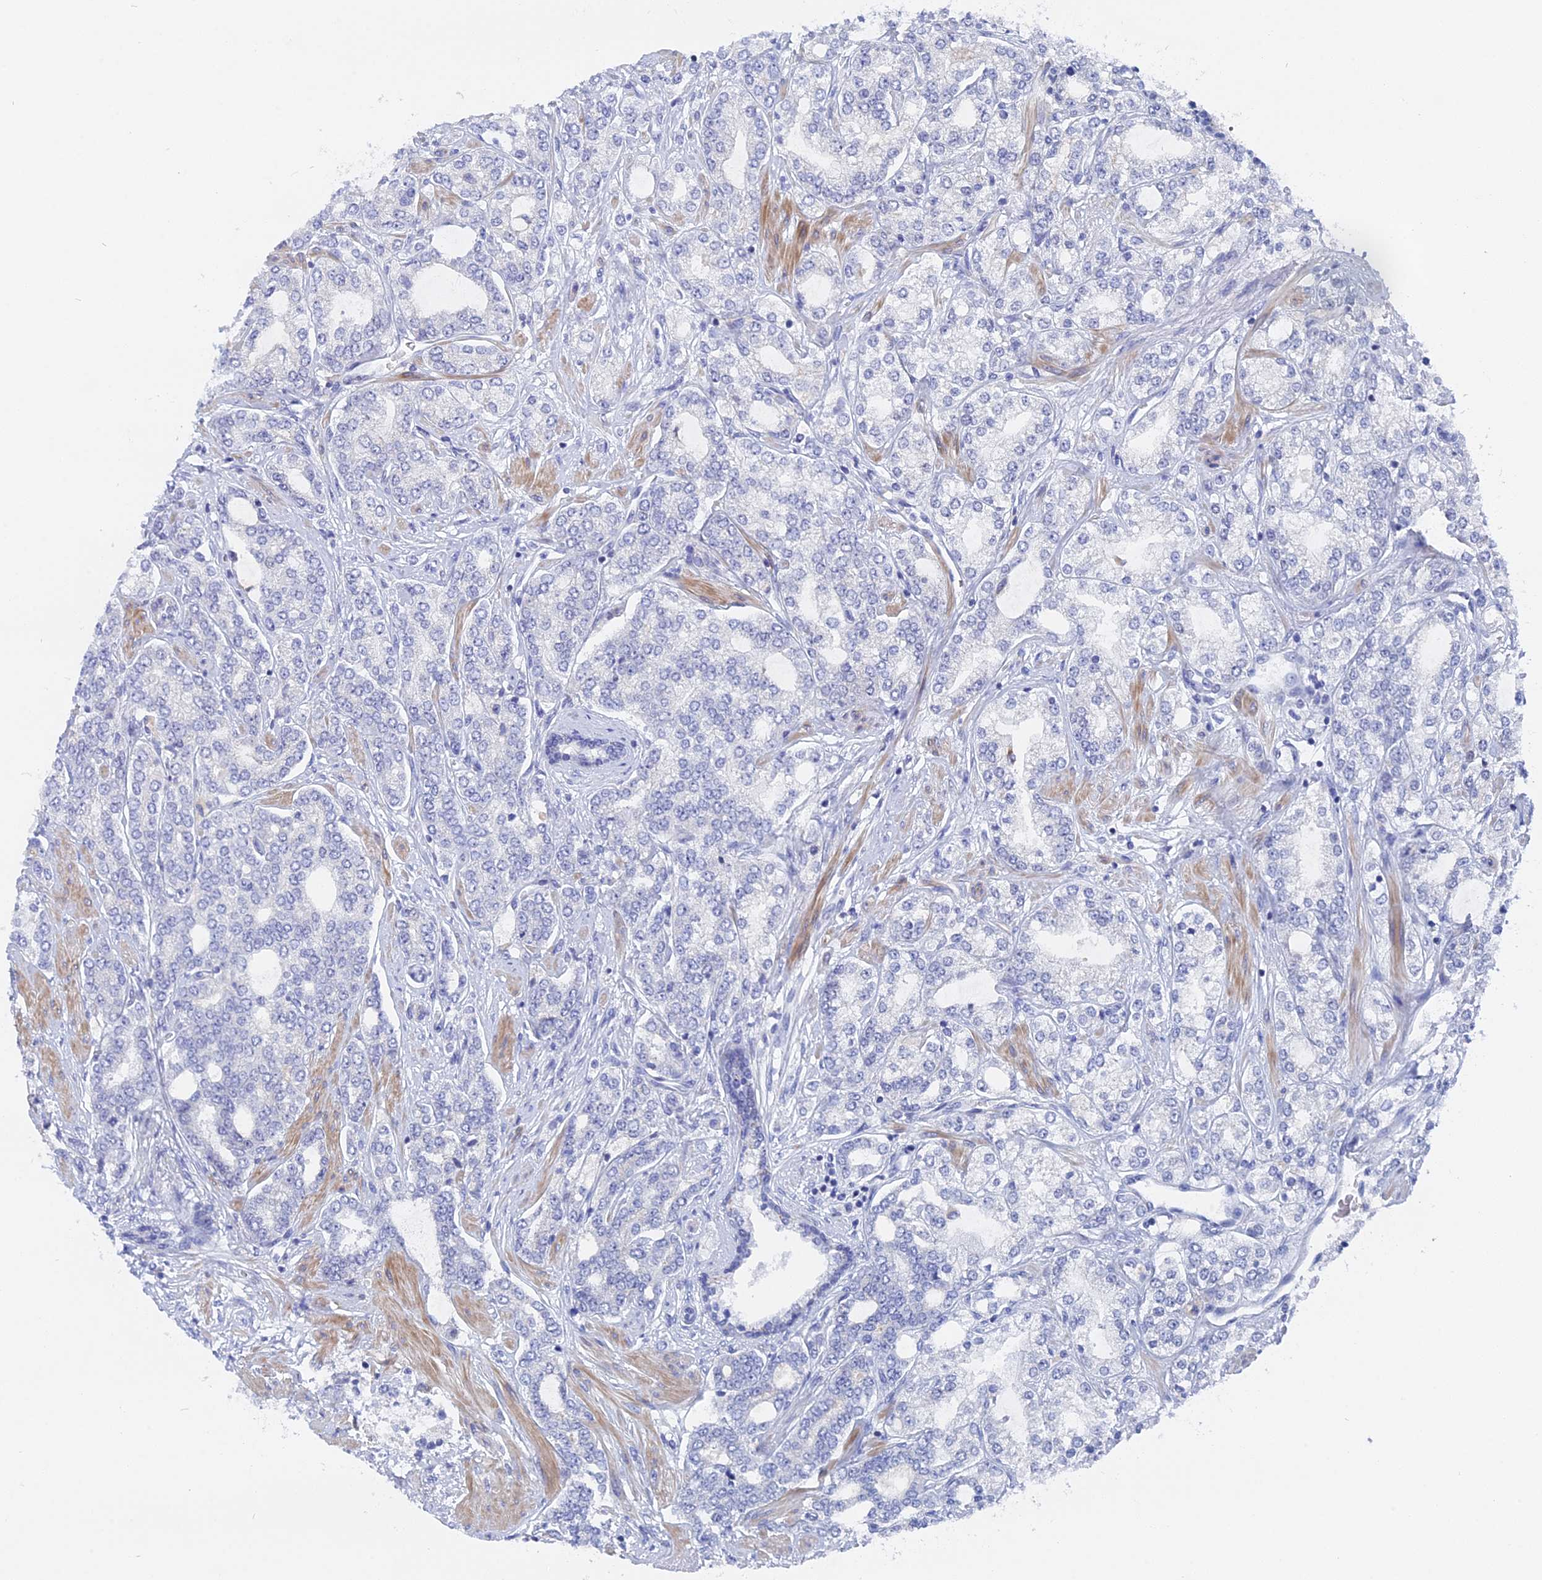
{"staining": {"intensity": "negative", "quantity": "none", "location": "none"}, "tissue": "prostate cancer", "cell_type": "Tumor cells", "image_type": "cancer", "snomed": [{"axis": "morphology", "description": "Adenocarcinoma, High grade"}, {"axis": "topography", "description": "Prostate"}], "caption": "High-grade adenocarcinoma (prostate) was stained to show a protein in brown. There is no significant expression in tumor cells.", "gene": "BRD2", "patient": {"sex": "male", "age": 64}}